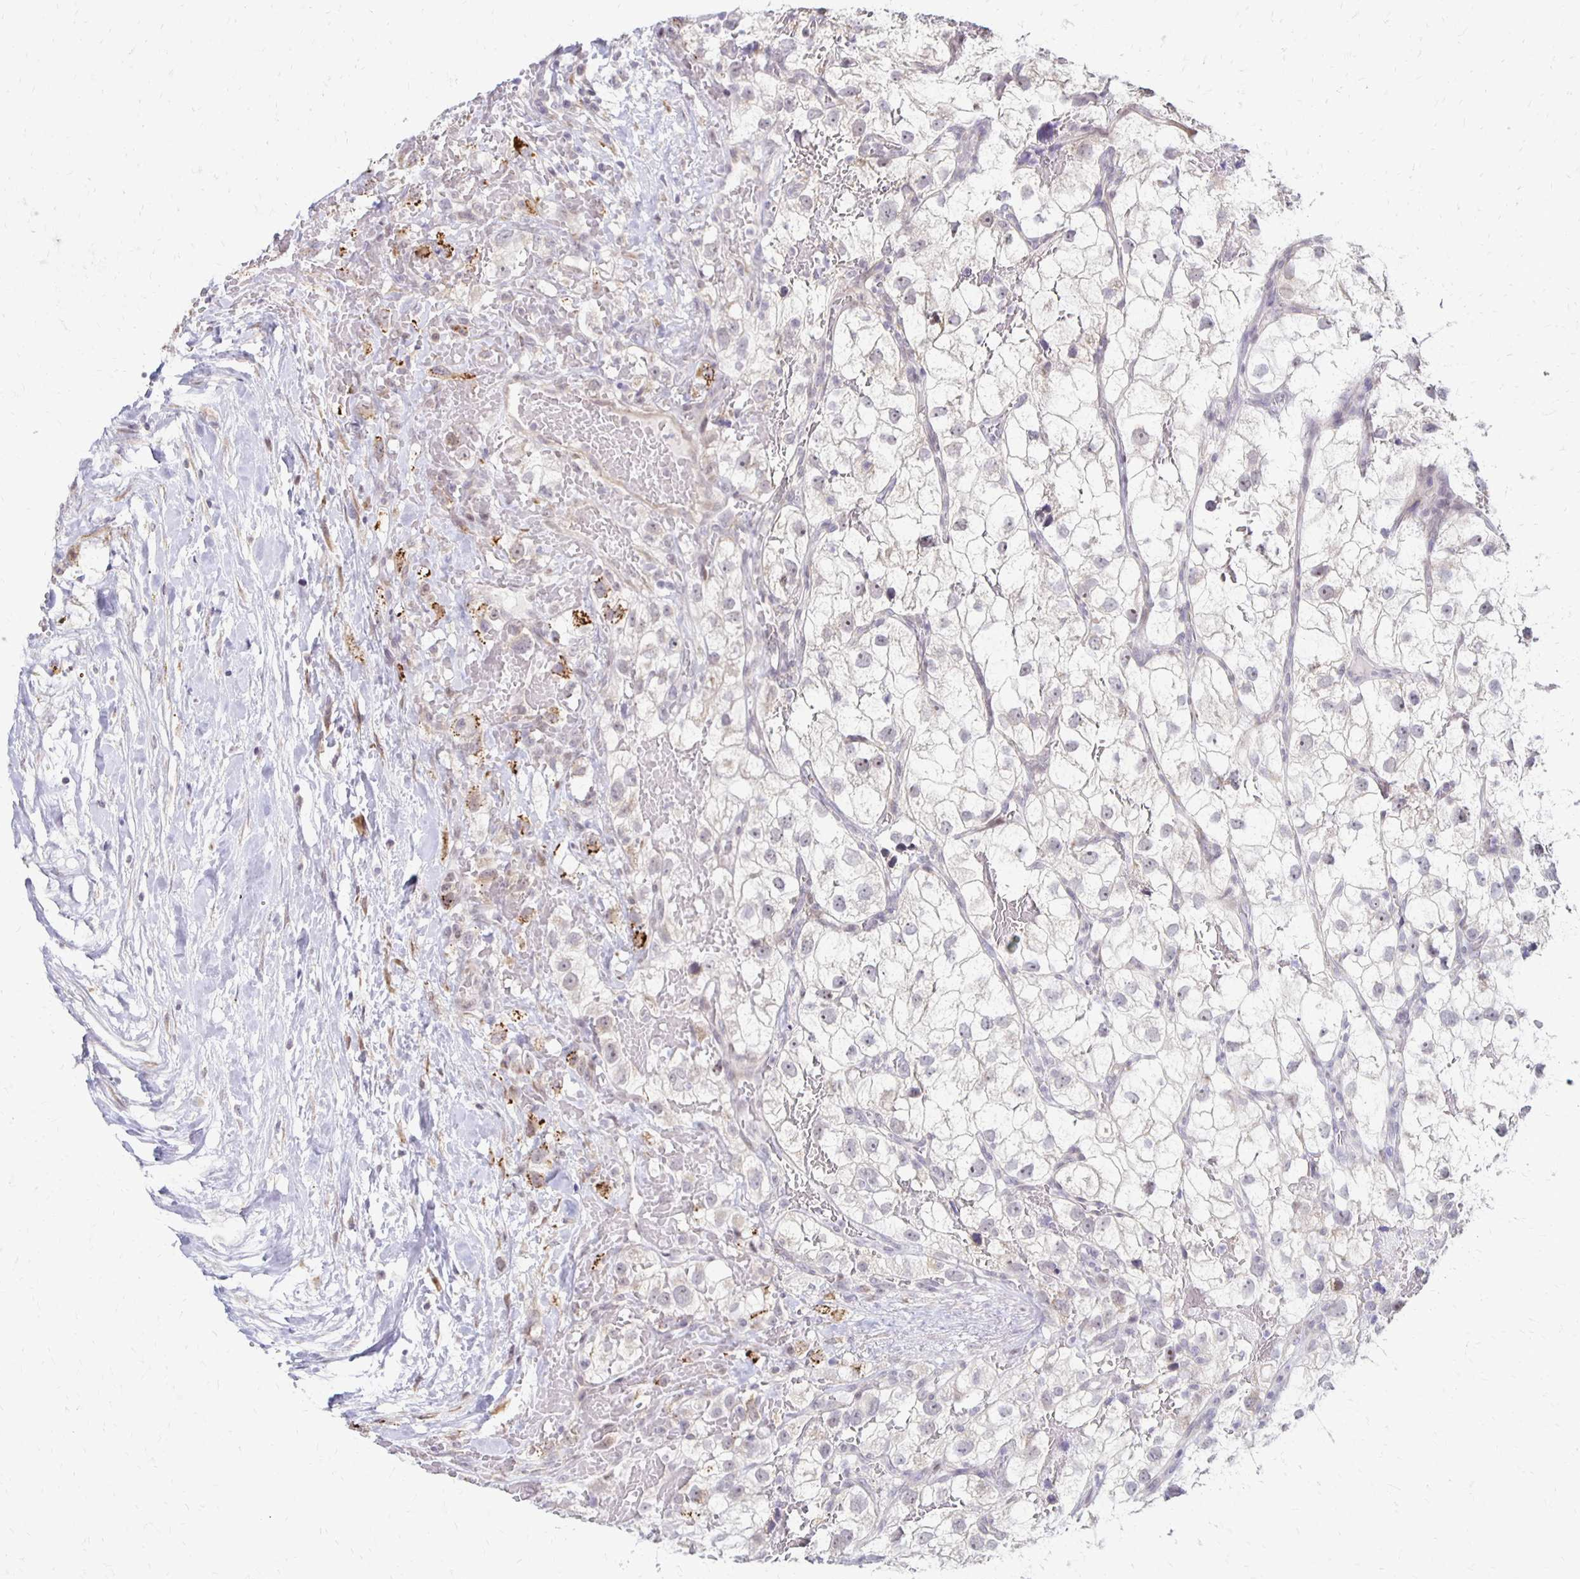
{"staining": {"intensity": "negative", "quantity": "none", "location": "none"}, "tissue": "renal cancer", "cell_type": "Tumor cells", "image_type": "cancer", "snomed": [{"axis": "morphology", "description": "Adenocarcinoma, NOS"}, {"axis": "topography", "description": "Kidney"}], "caption": "Renal cancer was stained to show a protein in brown. There is no significant positivity in tumor cells.", "gene": "DAGLA", "patient": {"sex": "male", "age": 59}}